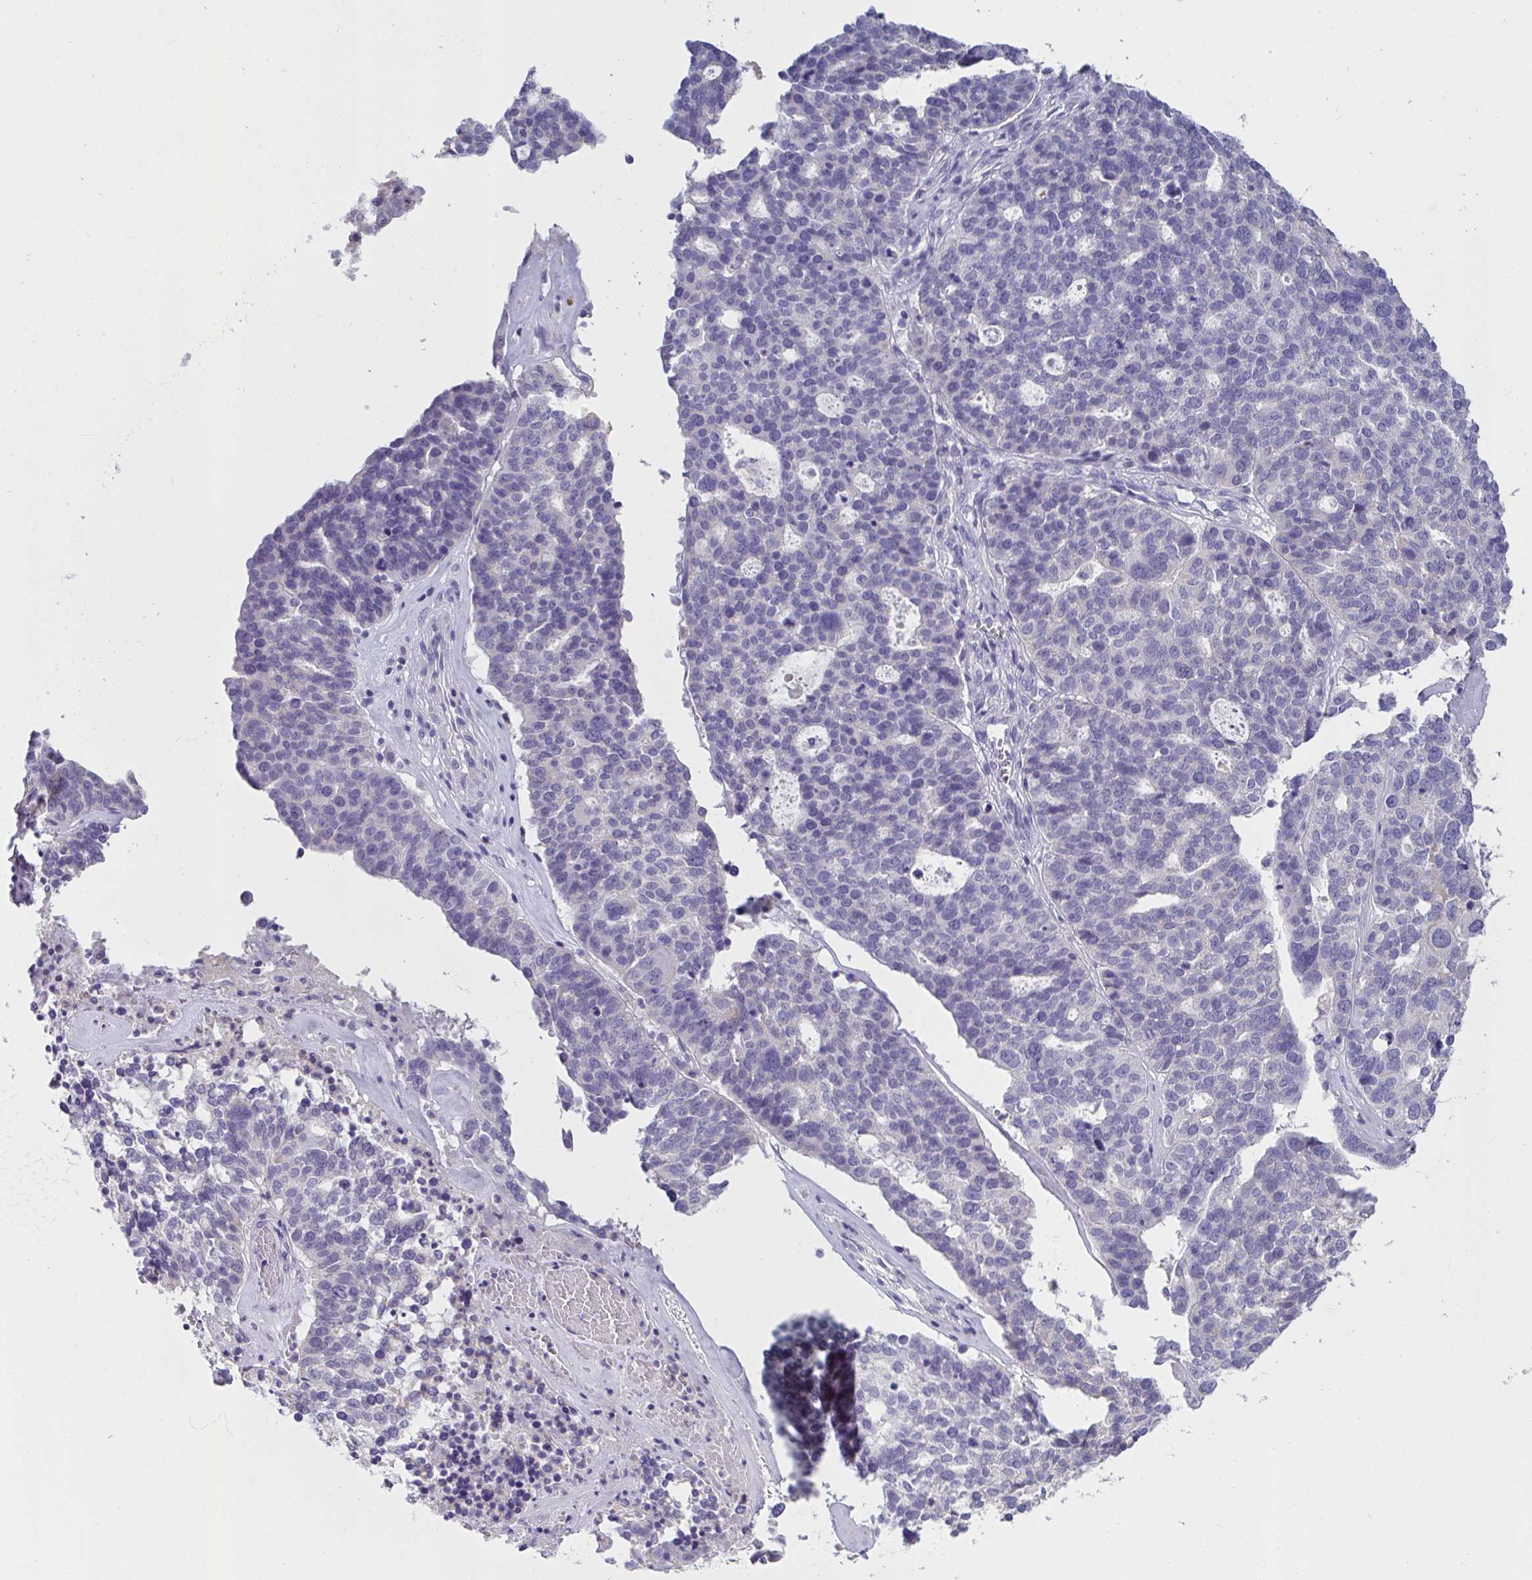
{"staining": {"intensity": "negative", "quantity": "none", "location": "none"}, "tissue": "ovarian cancer", "cell_type": "Tumor cells", "image_type": "cancer", "snomed": [{"axis": "morphology", "description": "Cystadenocarcinoma, serous, NOS"}, {"axis": "topography", "description": "Ovary"}], "caption": "Serous cystadenocarcinoma (ovarian) was stained to show a protein in brown. There is no significant expression in tumor cells. The staining is performed using DAB brown chromogen with nuclei counter-stained in using hematoxylin.", "gene": "CXCR1", "patient": {"sex": "female", "age": 59}}